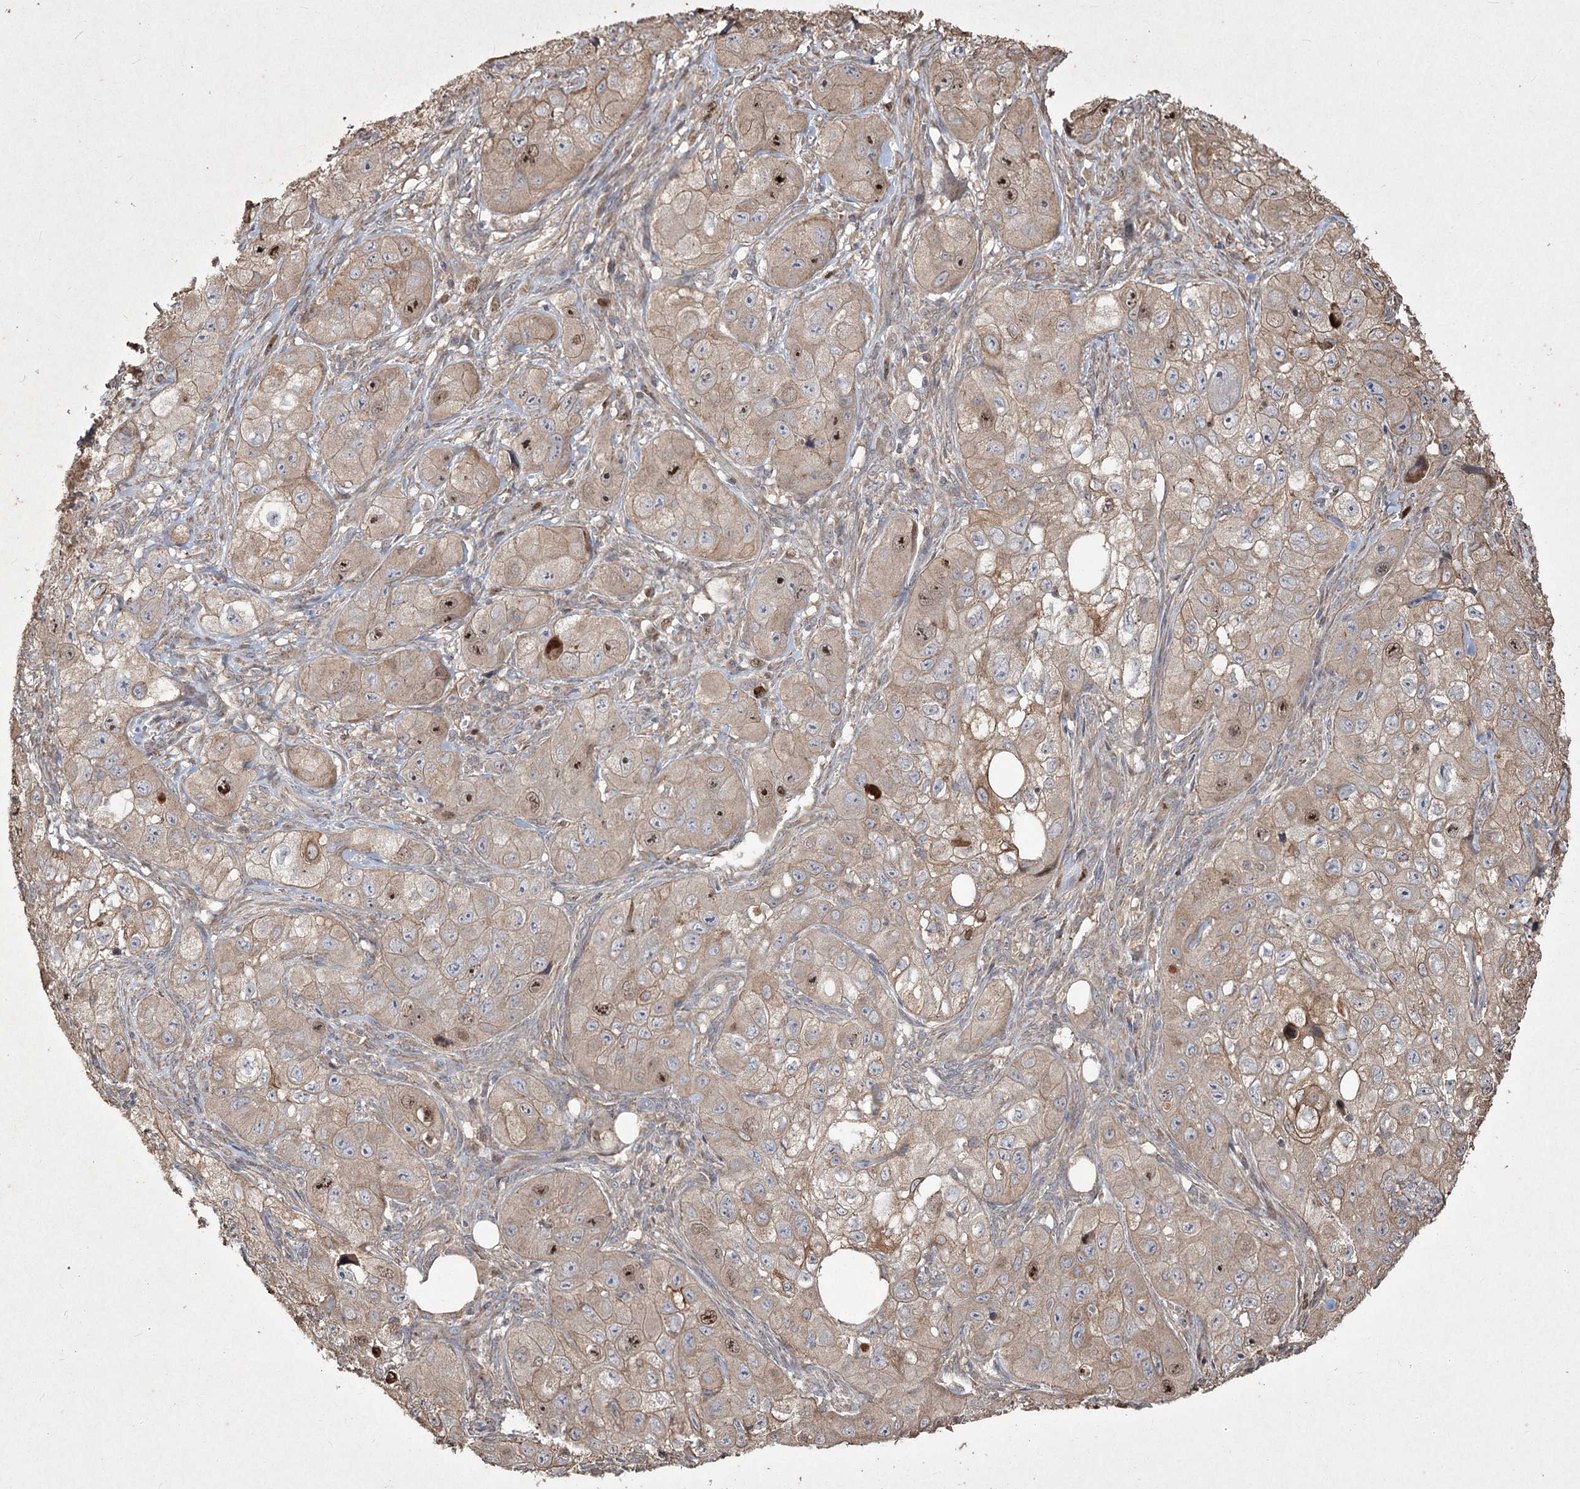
{"staining": {"intensity": "moderate", "quantity": "<25%", "location": "nuclear"}, "tissue": "skin cancer", "cell_type": "Tumor cells", "image_type": "cancer", "snomed": [{"axis": "morphology", "description": "Squamous cell carcinoma, NOS"}, {"axis": "topography", "description": "Skin"}, {"axis": "topography", "description": "Subcutis"}], "caption": "High-magnification brightfield microscopy of squamous cell carcinoma (skin) stained with DAB (brown) and counterstained with hematoxylin (blue). tumor cells exhibit moderate nuclear positivity is appreciated in approximately<25% of cells. Immunohistochemistry stains the protein of interest in brown and the nuclei are stained blue.", "gene": "PRC1", "patient": {"sex": "male", "age": 73}}